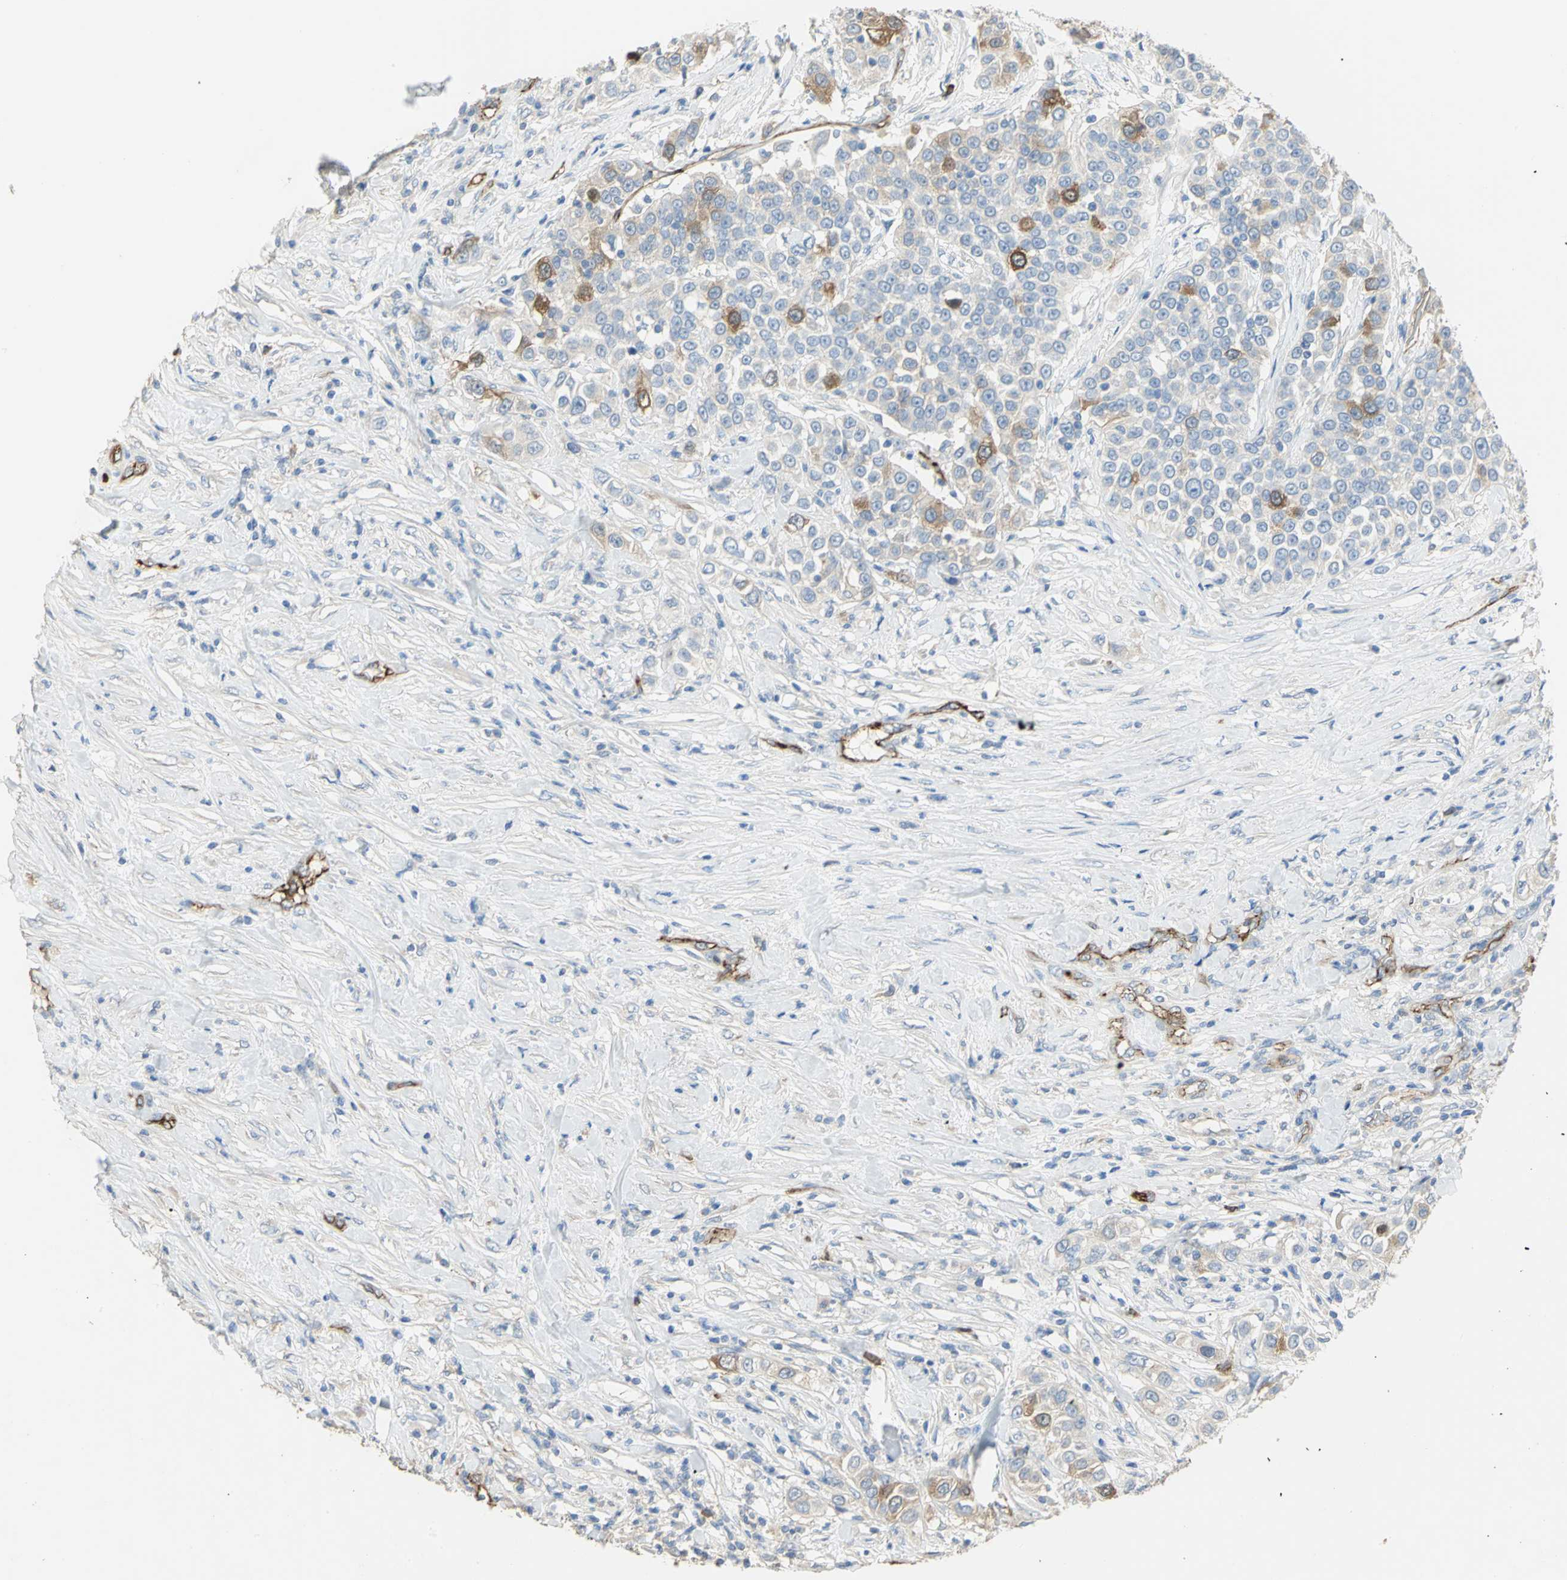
{"staining": {"intensity": "moderate", "quantity": "<25%", "location": "cytoplasmic/membranous"}, "tissue": "urothelial cancer", "cell_type": "Tumor cells", "image_type": "cancer", "snomed": [{"axis": "morphology", "description": "Urothelial carcinoma, High grade"}, {"axis": "topography", "description": "Urinary bladder"}], "caption": "A brown stain highlights moderate cytoplasmic/membranous staining of a protein in human high-grade urothelial carcinoma tumor cells.", "gene": "DLGAP5", "patient": {"sex": "female", "age": 80}}